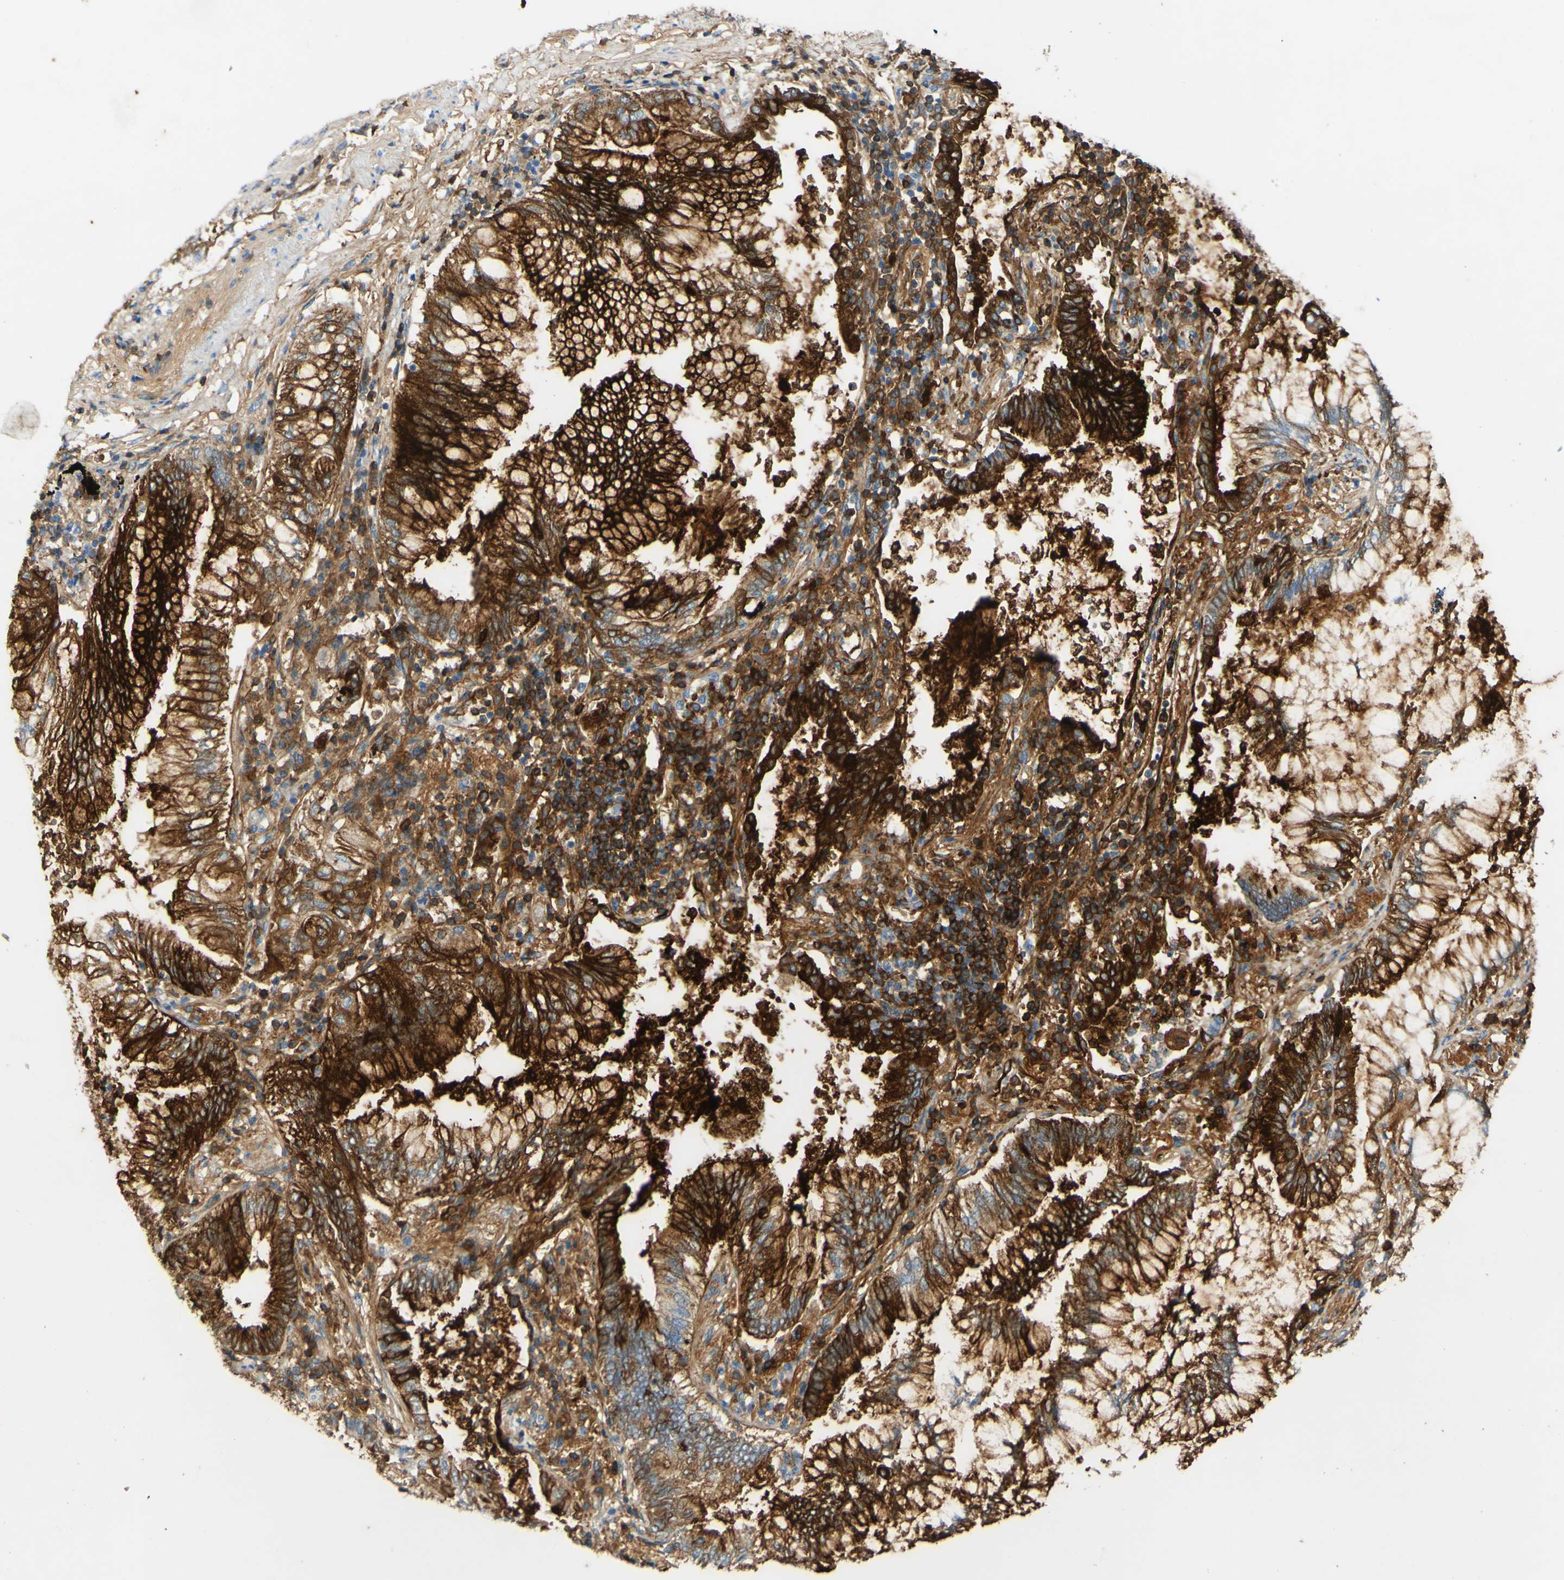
{"staining": {"intensity": "strong", "quantity": ">75%", "location": "cytoplasmic/membranous"}, "tissue": "lung cancer", "cell_type": "Tumor cells", "image_type": "cancer", "snomed": [{"axis": "morphology", "description": "Normal tissue, NOS"}, {"axis": "morphology", "description": "Adenocarcinoma, NOS"}, {"axis": "topography", "description": "Bronchus"}, {"axis": "topography", "description": "Lung"}], "caption": "Tumor cells exhibit strong cytoplasmic/membranous positivity in approximately >75% of cells in lung adenocarcinoma.", "gene": "PIGR", "patient": {"sex": "female", "age": 70}}